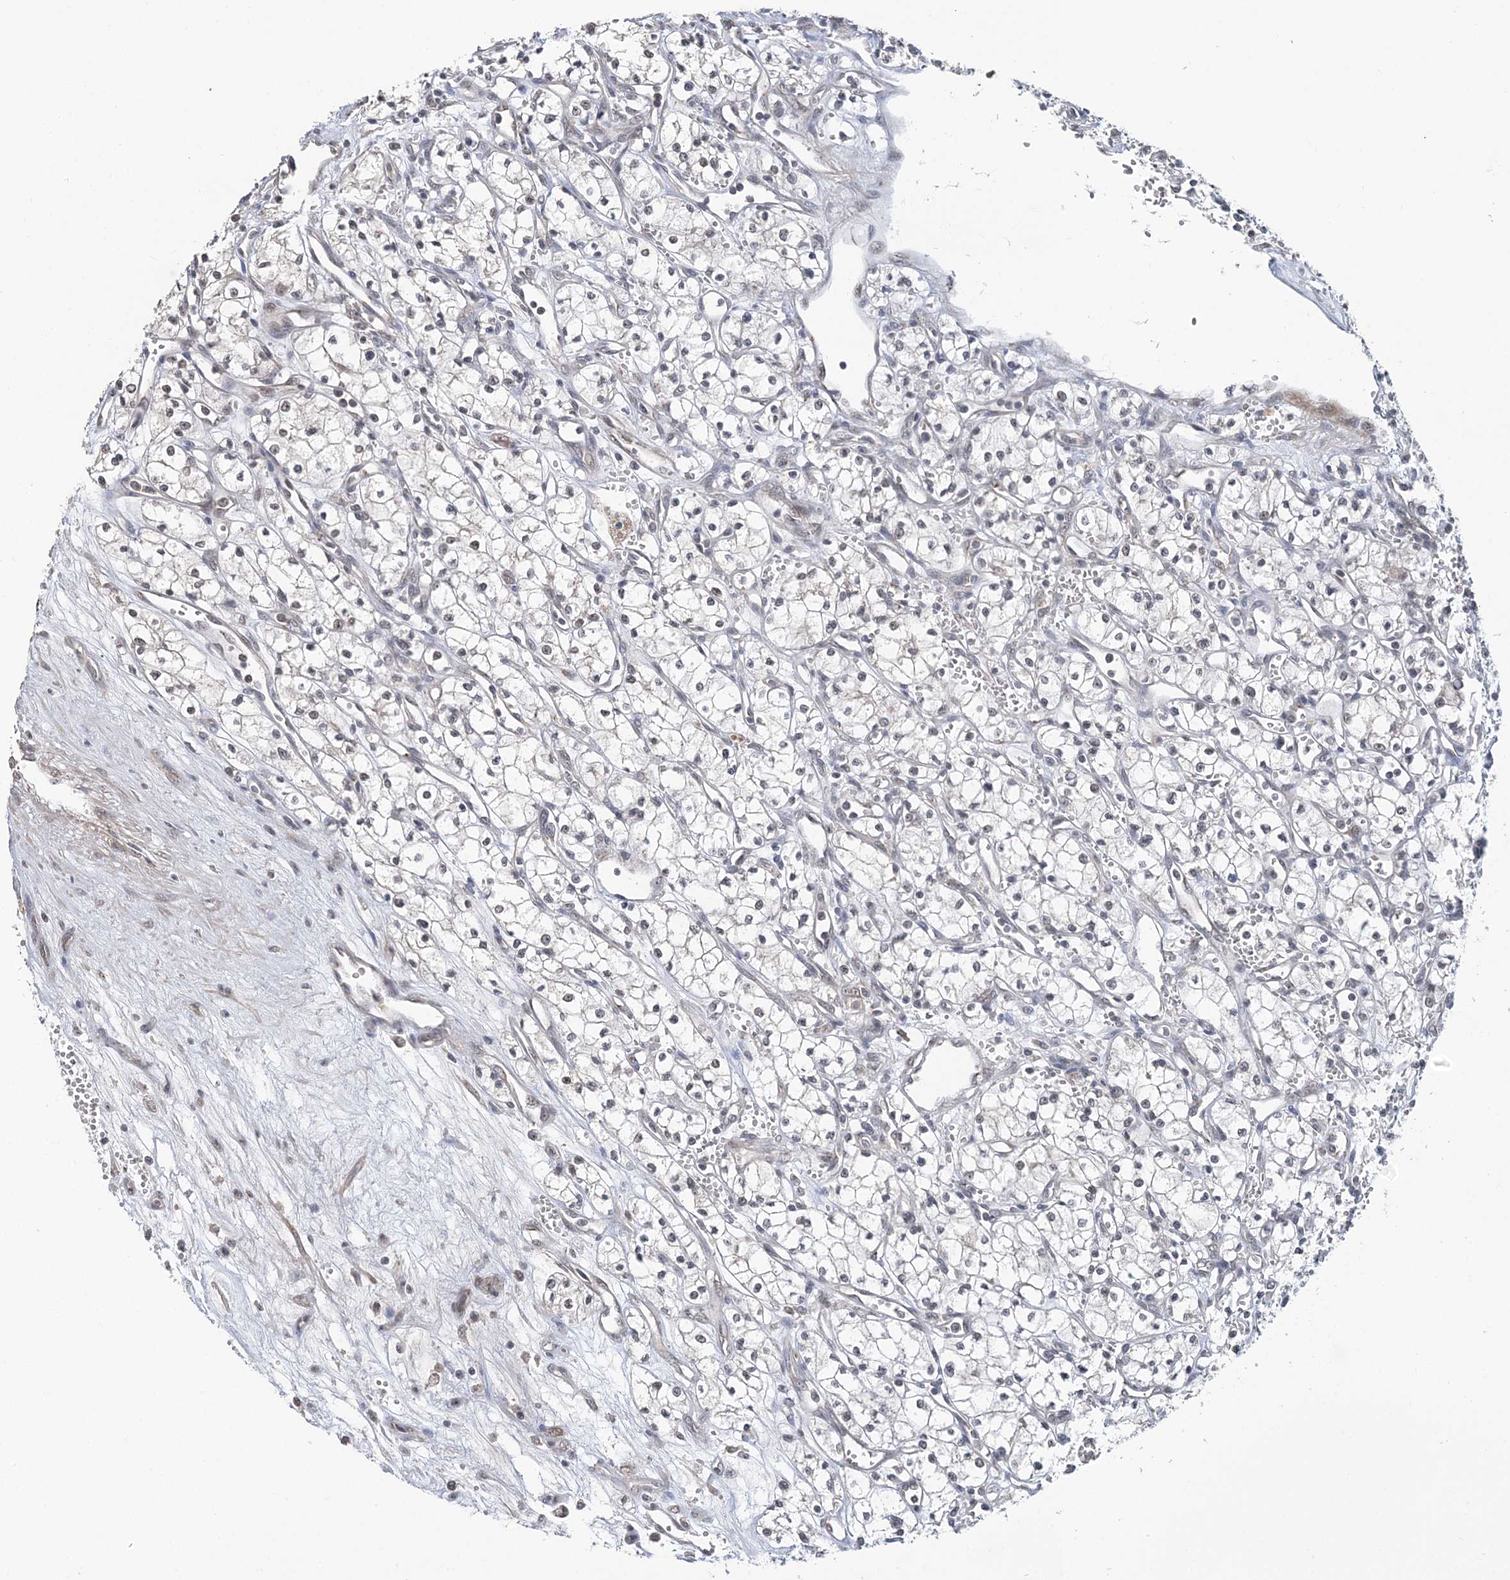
{"staining": {"intensity": "negative", "quantity": "none", "location": "none"}, "tissue": "renal cancer", "cell_type": "Tumor cells", "image_type": "cancer", "snomed": [{"axis": "morphology", "description": "Adenocarcinoma, NOS"}, {"axis": "topography", "description": "Kidney"}], "caption": "Immunohistochemistry image of neoplastic tissue: renal adenocarcinoma stained with DAB exhibits no significant protein staining in tumor cells.", "gene": "TSHZ2", "patient": {"sex": "male", "age": 59}}